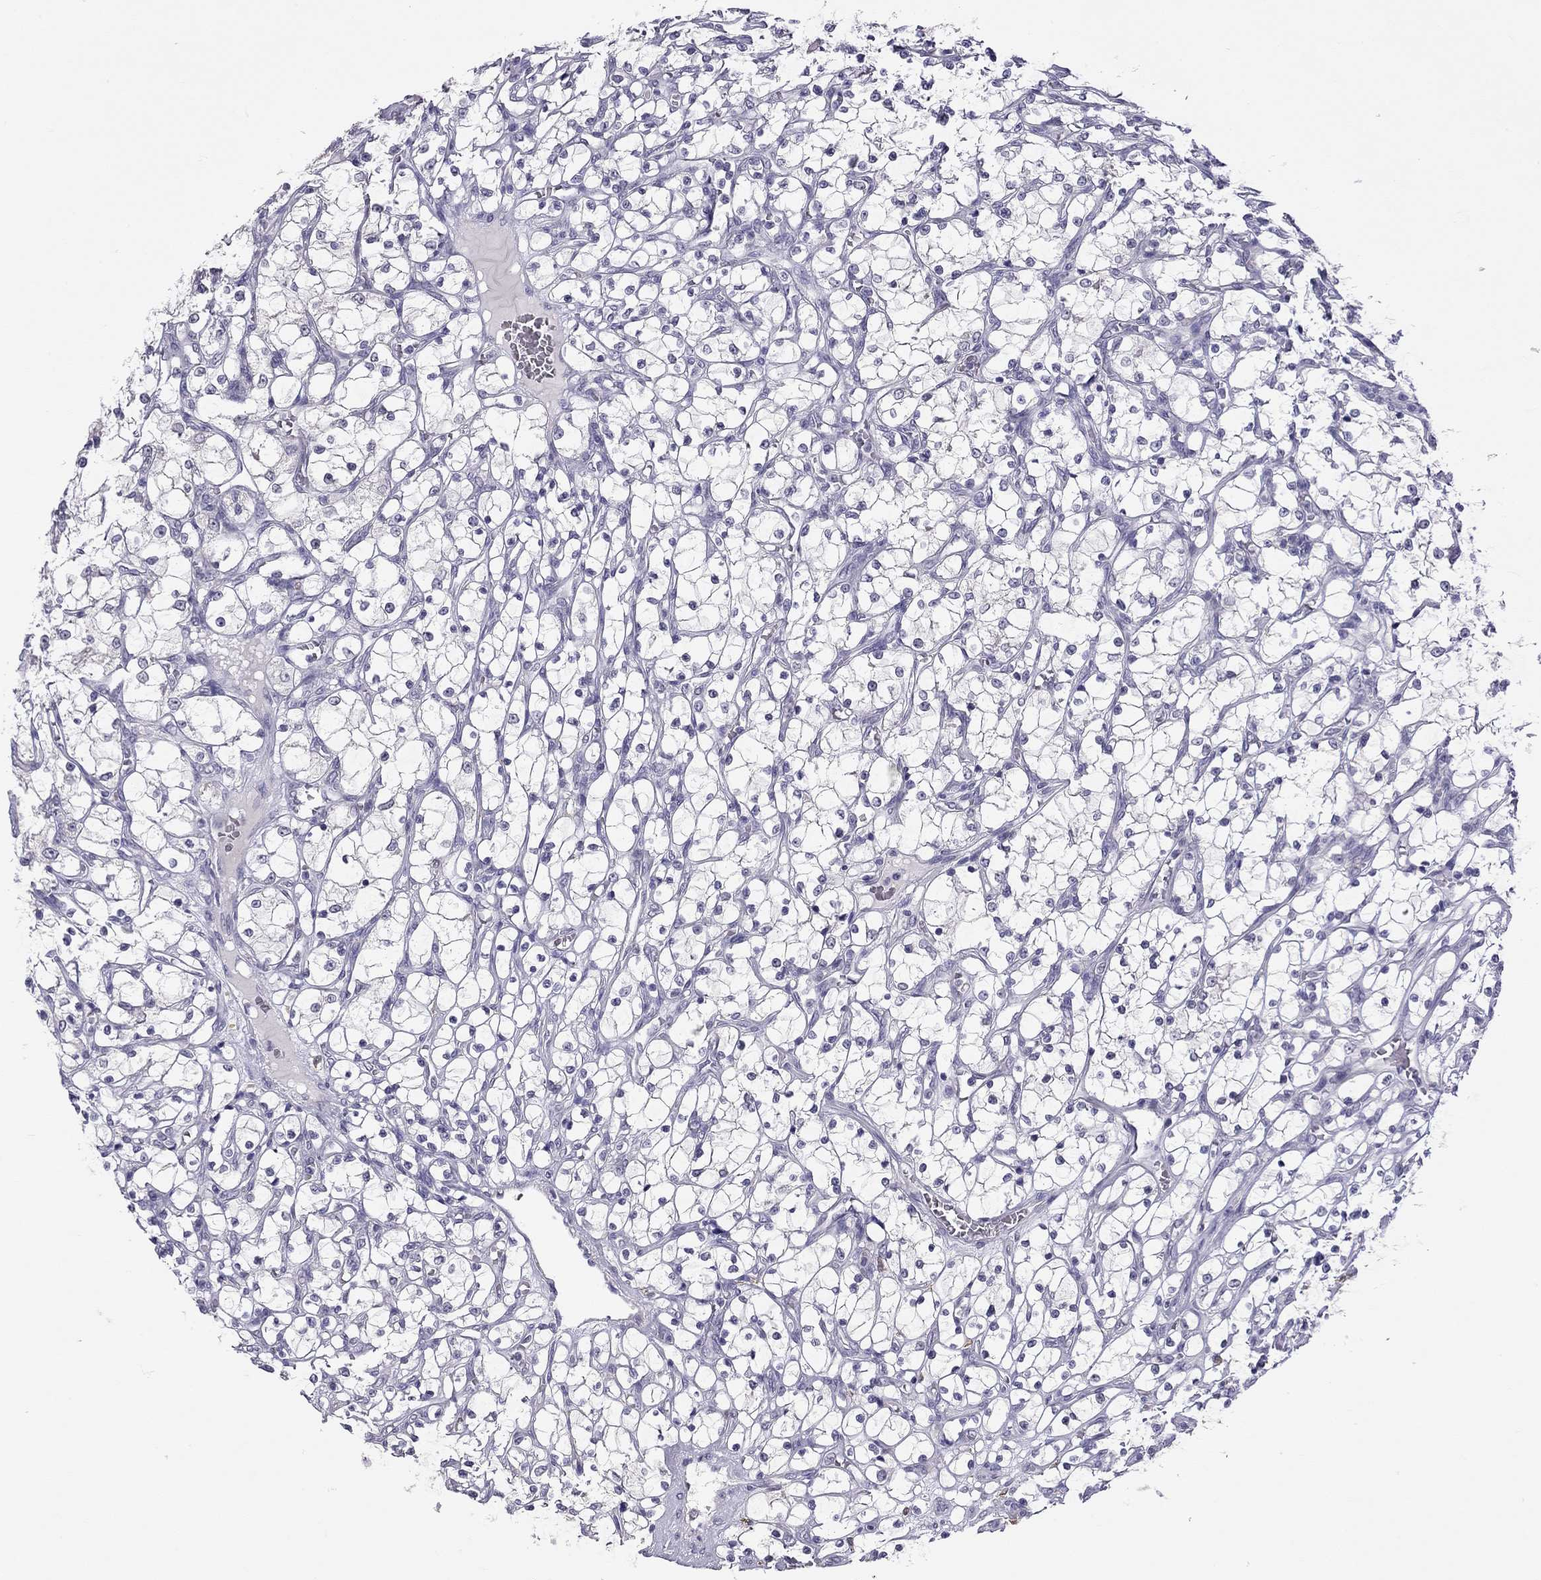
{"staining": {"intensity": "negative", "quantity": "none", "location": "none"}, "tissue": "renal cancer", "cell_type": "Tumor cells", "image_type": "cancer", "snomed": [{"axis": "morphology", "description": "Adenocarcinoma, NOS"}, {"axis": "topography", "description": "Kidney"}], "caption": "The image reveals no staining of tumor cells in renal cancer.", "gene": "PPP1R3A", "patient": {"sex": "female", "age": 69}}